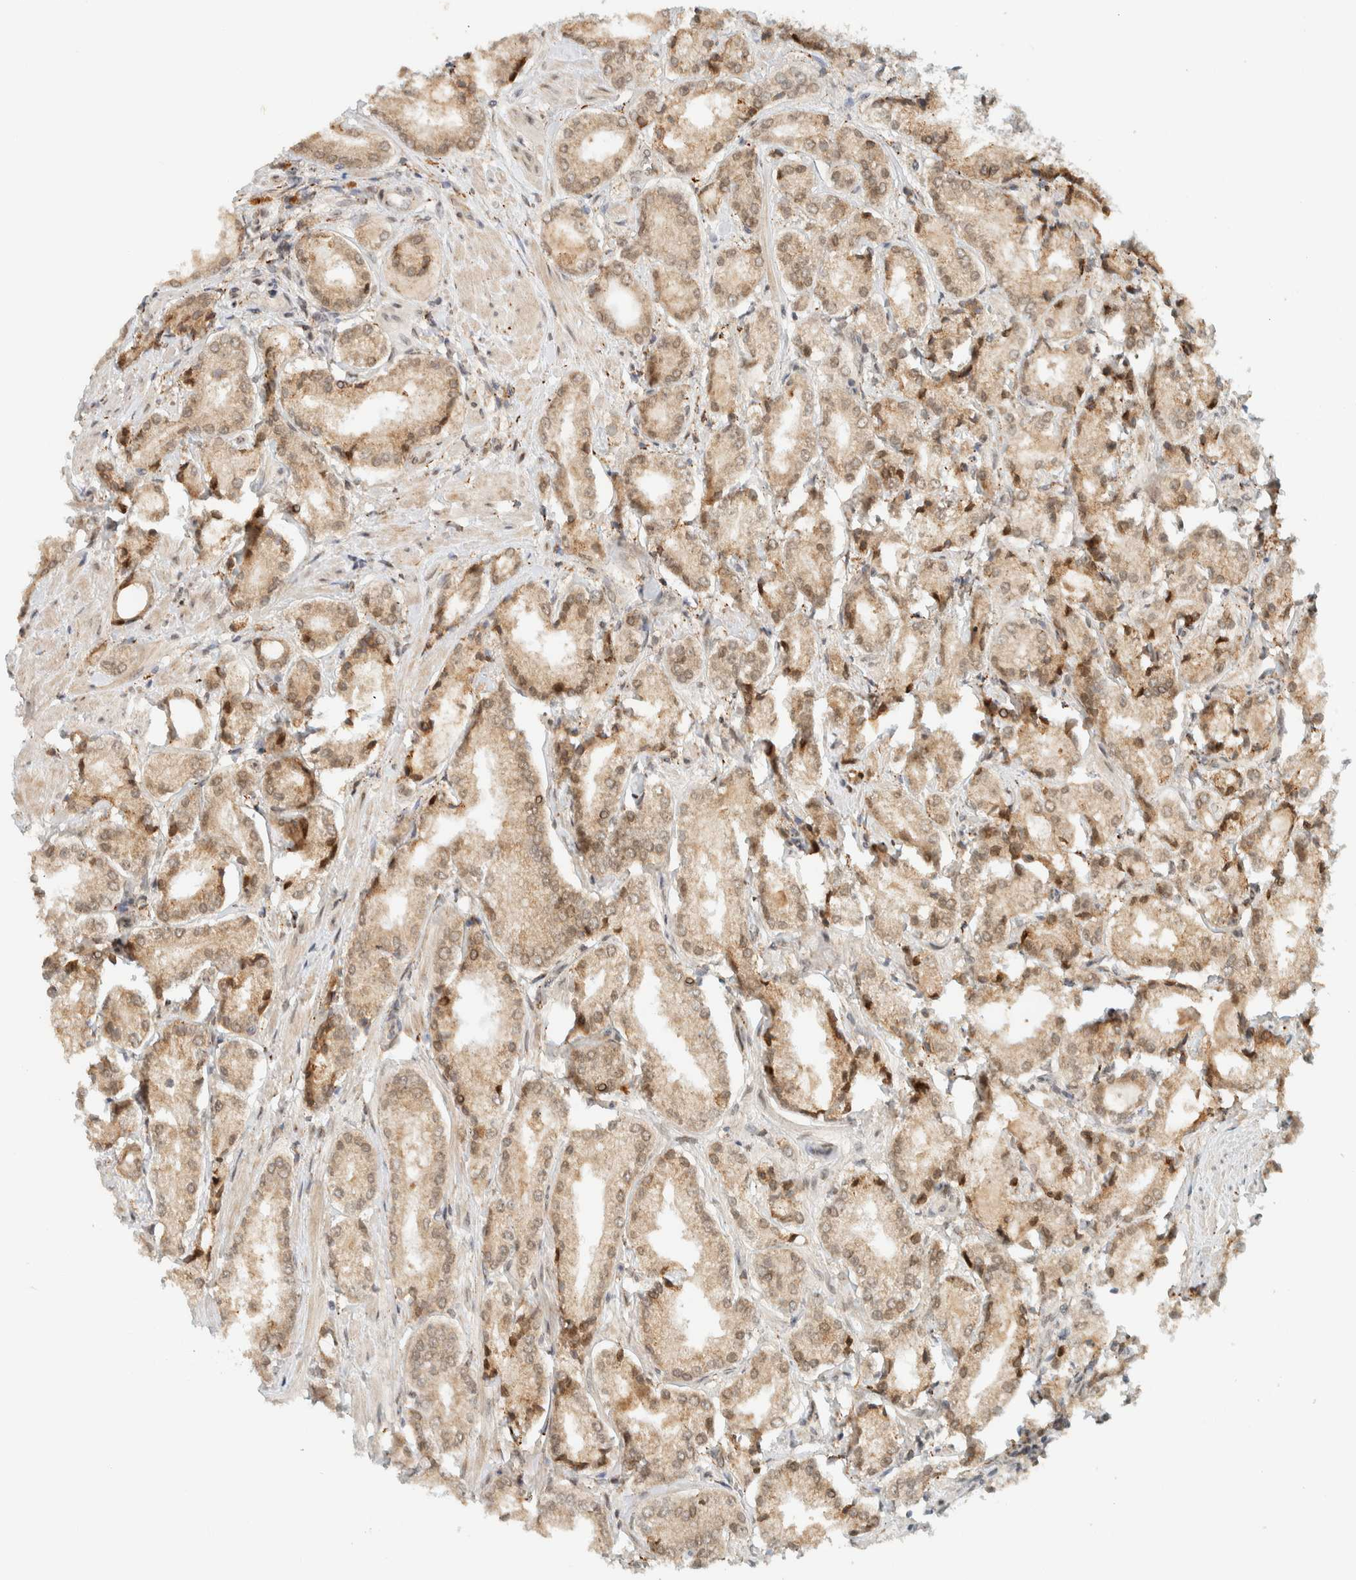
{"staining": {"intensity": "weak", "quantity": ">75%", "location": "cytoplasmic/membranous"}, "tissue": "prostate cancer", "cell_type": "Tumor cells", "image_type": "cancer", "snomed": [{"axis": "morphology", "description": "Adenocarcinoma, Low grade"}, {"axis": "topography", "description": "Prostate"}], "caption": "A brown stain labels weak cytoplasmic/membranous staining of a protein in human adenocarcinoma (low-grade) (prostate) tumor cells.", "gene": "ITPRID1", "patient": {"sex": "male", "age": 62}}